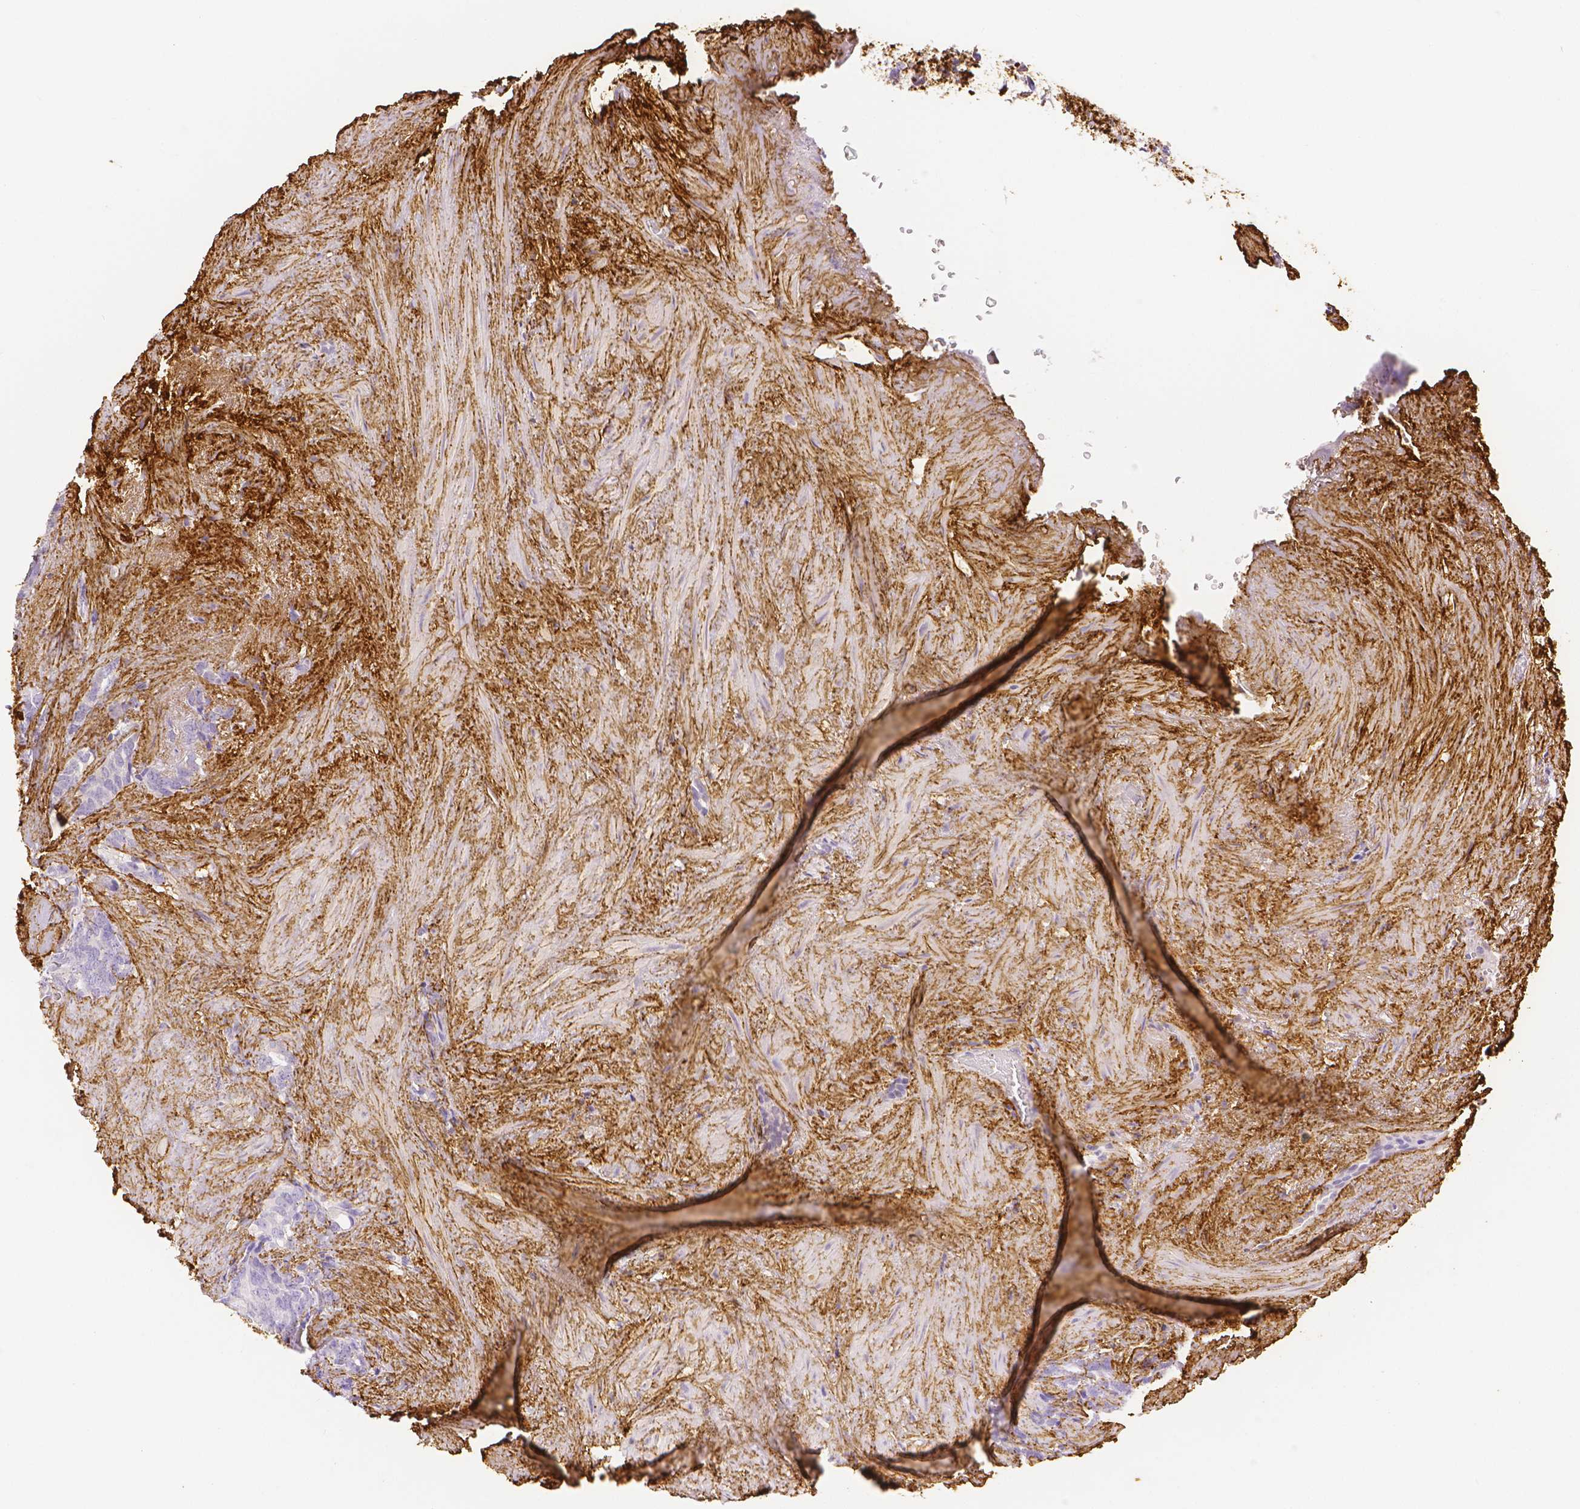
{"staining": {"intensity": "negative", "quantity": "none", "location": "none"}, "tissue": "prostate cancer", "cell_type": "Tumor cells", "image_type": "cancer", "snomed": [{"axis": "morphology", "description": "Adenocarcinoma, High grade"}, {"axis": "topography", "description": "Prostate"}], "caption": "Tumor cells are negative for brown protein staining in high-grade adenocarcinoma (prostate). The staining is performed using DAB brown chromogen with nuclei counter-stained in using hematoxylin.", "gene": "FBN1", "patient": {"sex": "male", "age": 84}}